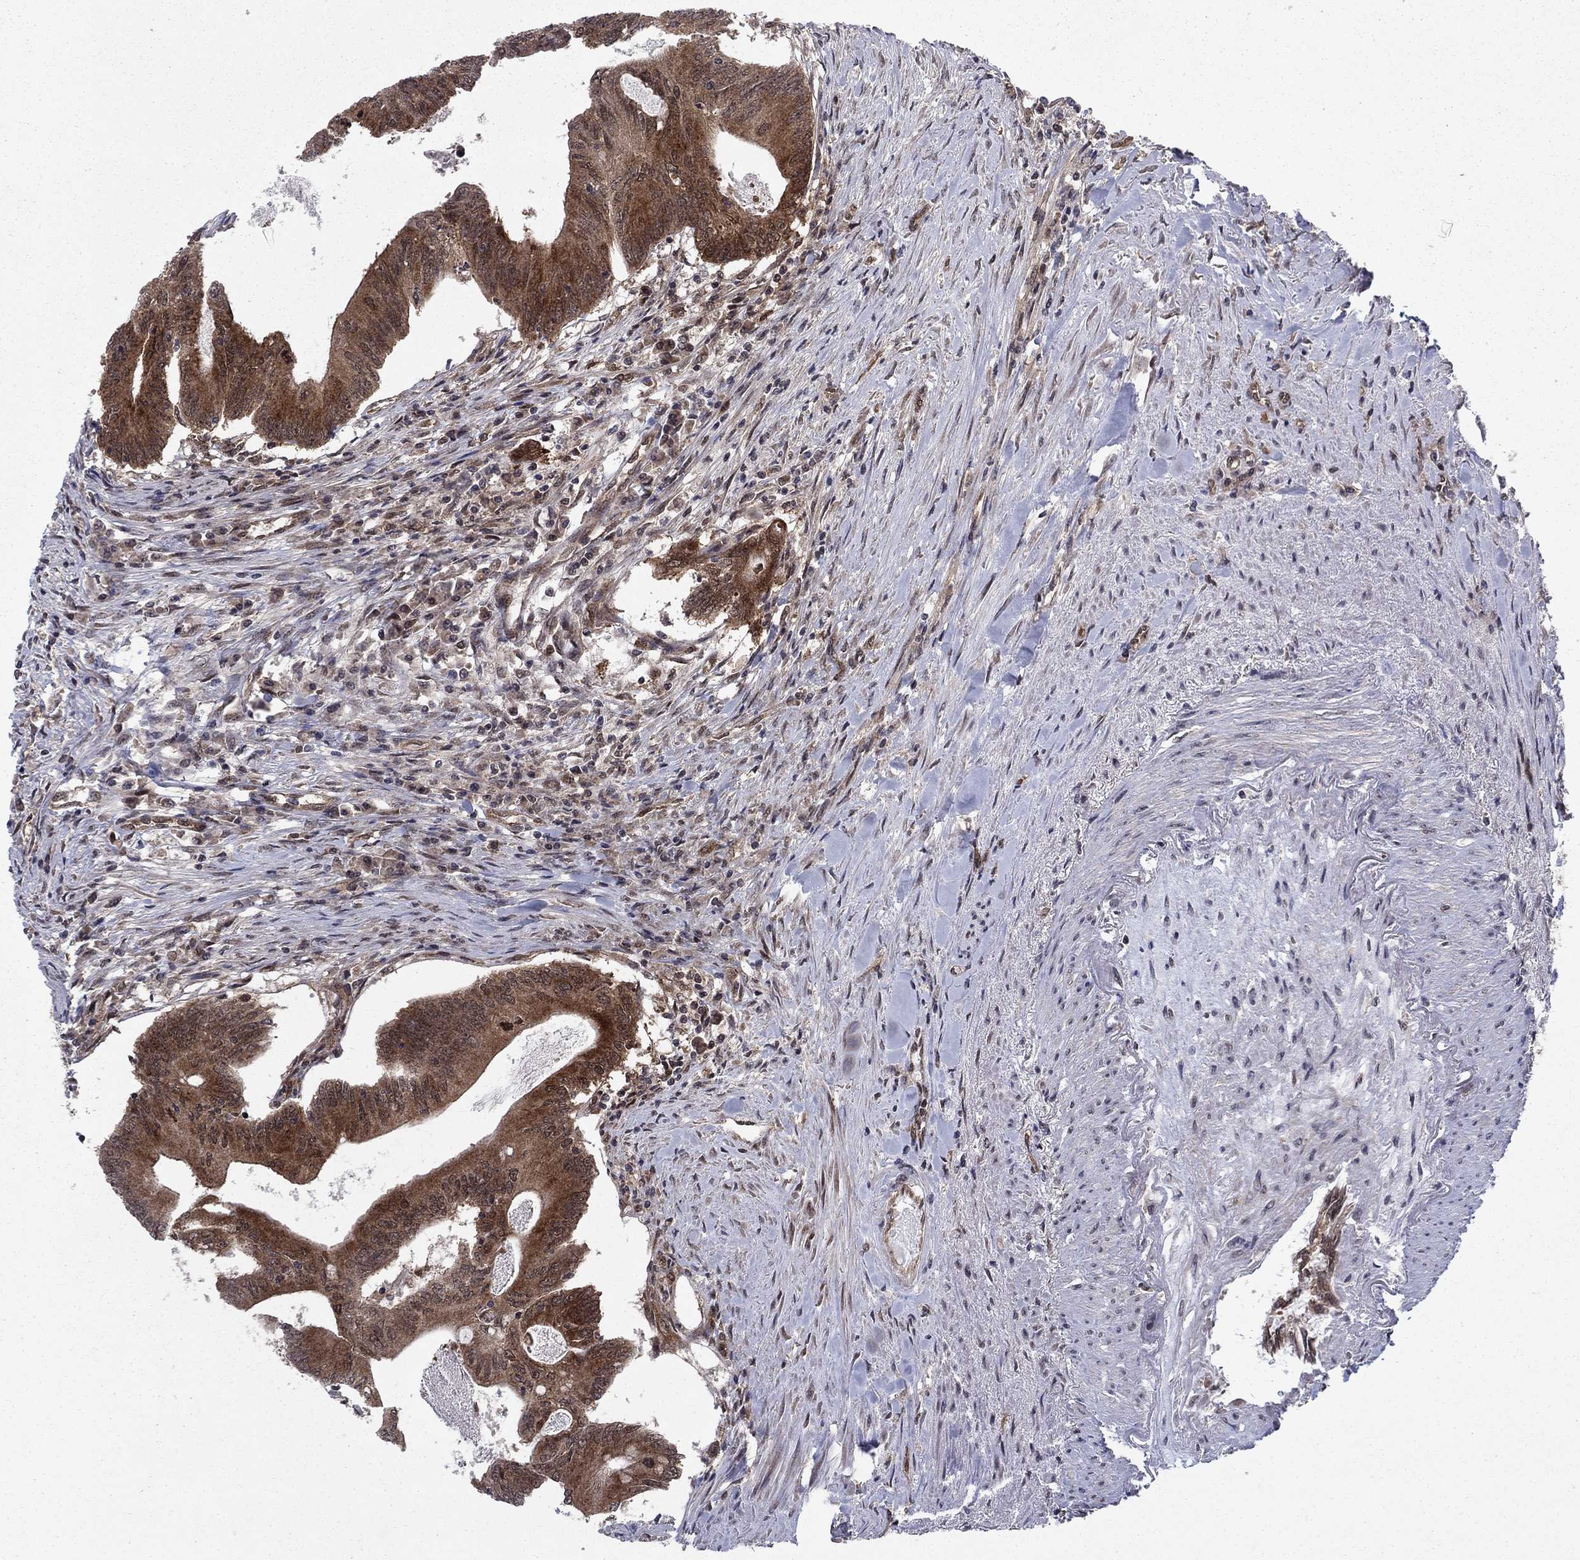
{"staining": {"intensity": "strong", "quantity": ">75%", "location": "cytoplasmic/membranous"}, "tissue": "colorectal cancer", "cell_type": "Tumor cells", "image_type": "cancer", "snomed": [{"axis": "morphology", "description": "Adenocarcinoma, NOS"}, {"axis": "topography", "description": "Colon"}], "caption": "This is an image of immunohistochemistry staining of colorectal cancer, which shows strong staining in the cytoplasmic/membranous of tumor cells.", "gene": "DNAJA1", "patient": {"sex": "female", "age": 70}}